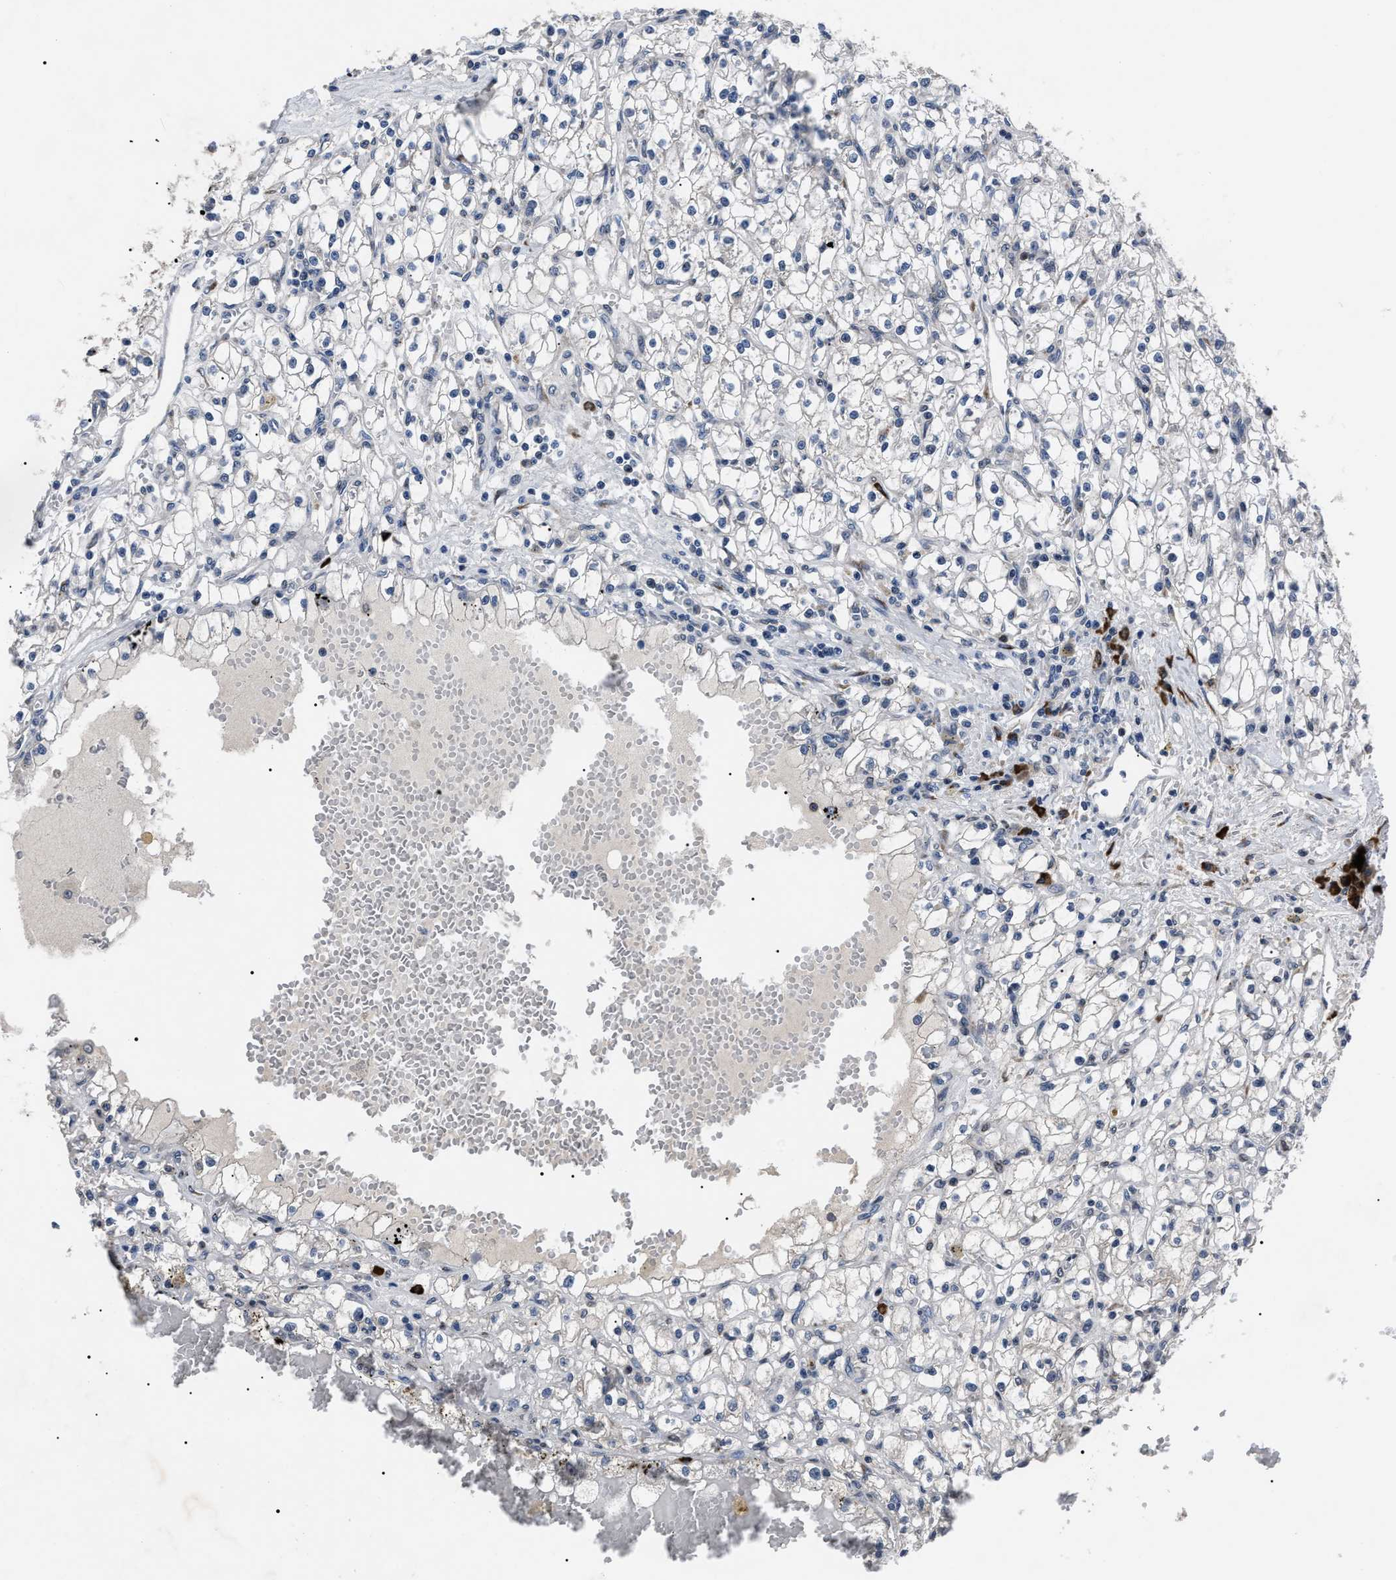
{"staining": {"intensity": "negative", "quantity": "none", "location": "none"}, "tissue": "renal cancer", "cell_type": "Tumor cells", "image_type": "cancer", "snomed": [{"axis": "morphology", "description": "Adenocarcinoma, NOS"}, {"axis": "topography", "description": "Kidney"}], "caption": "The image exhibits no staining of tumor cells in renal cancer (adenocarcinoma). (DAB IHC with hematoxylin counter stain).", "gene": "LRRC14", "patient": {"sex": "male", "age": 56}}